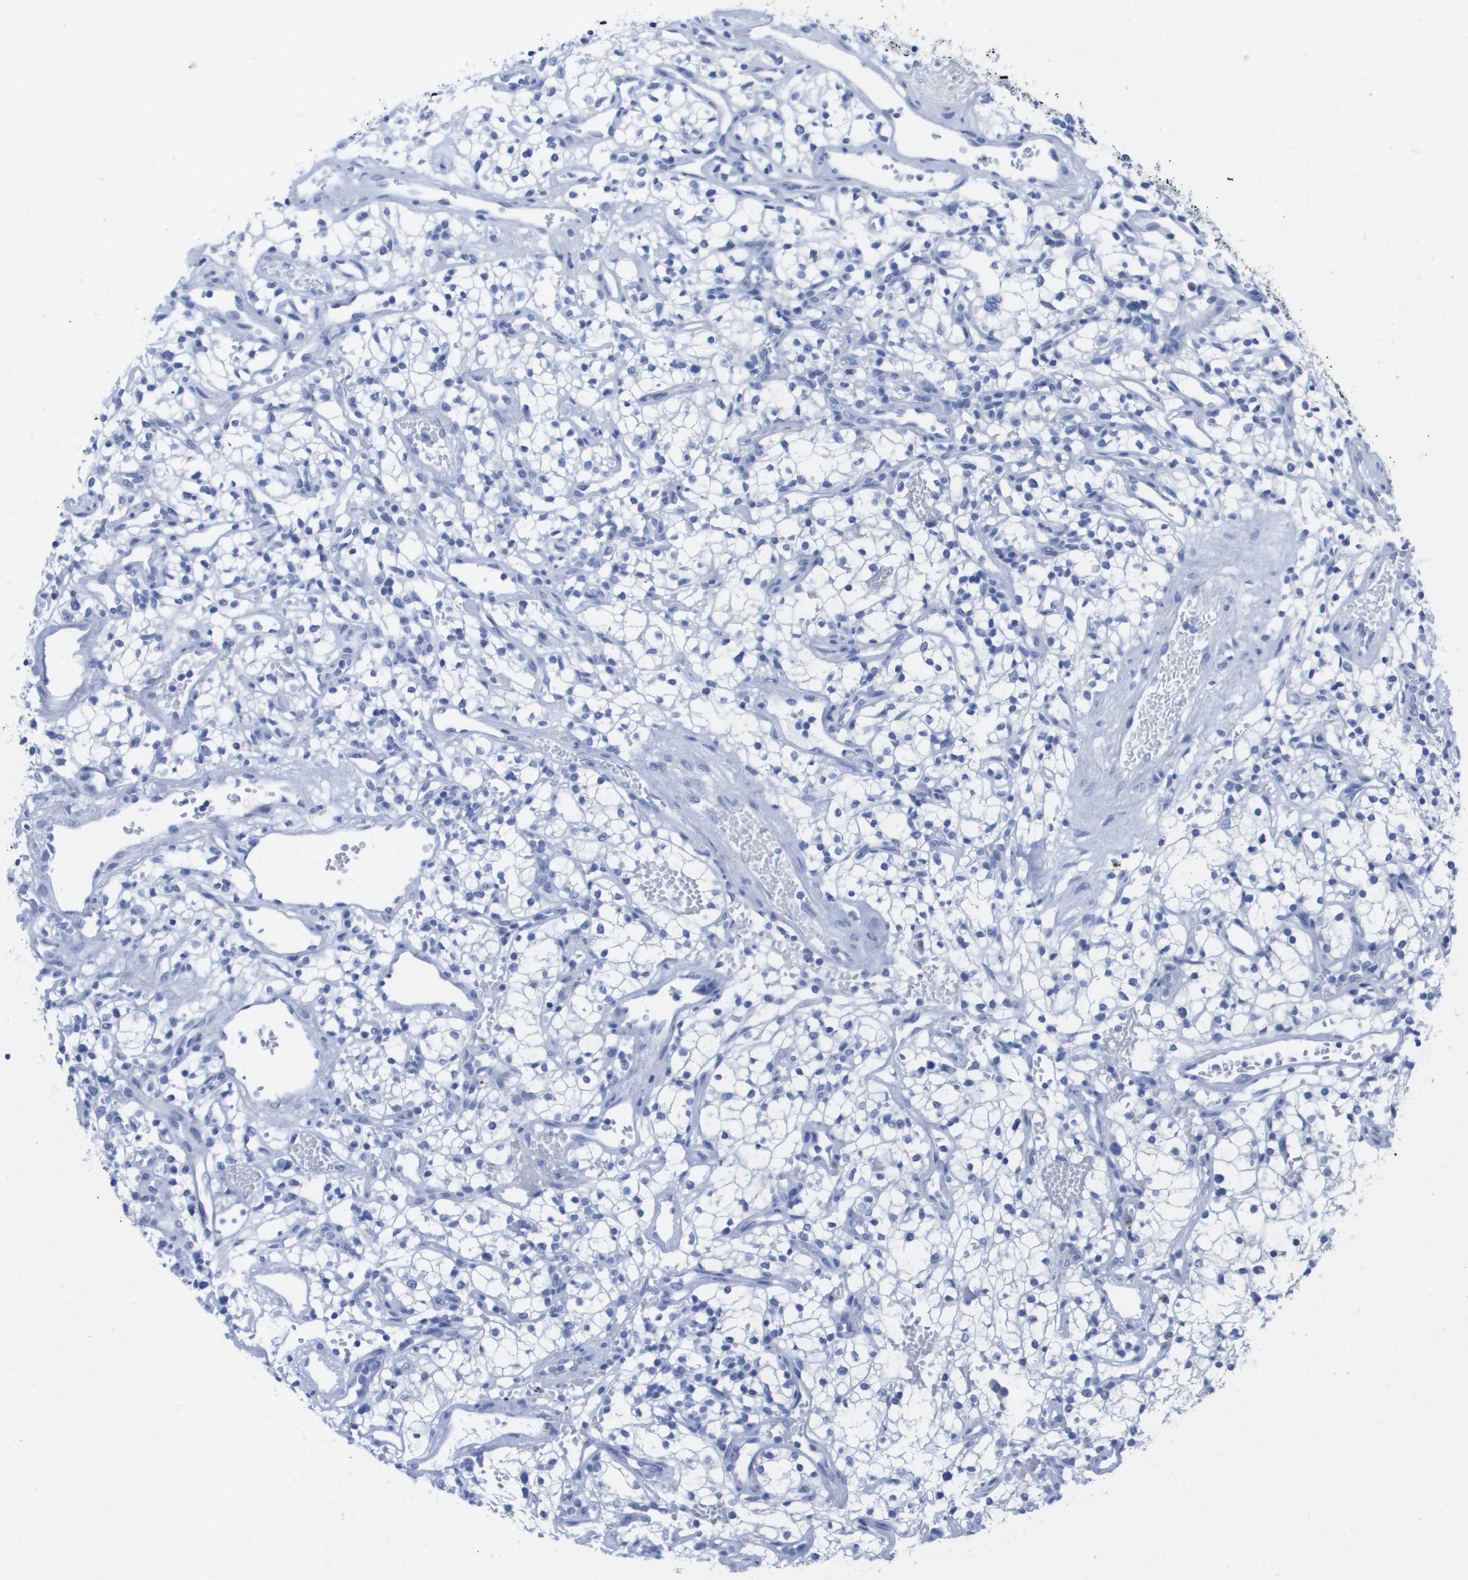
{"staining": {"intensity": "negative", "quantity": "none", "location": "none"}, "tissue": "renal cancer", "cell_type": "Tumor cells", "image_type": "cancer", "snomed": [{"axis": "morphology", "description": "Adenocarcinoma, NOS"}, {"axis": "topography", "description": "Kidney"}], "caption": "A photomicrograph of human renal adenocarcinoma is negative for staining in tumor cells.", "gene": "KCNA3", "patient": {"sex": "male", "age": 59}}